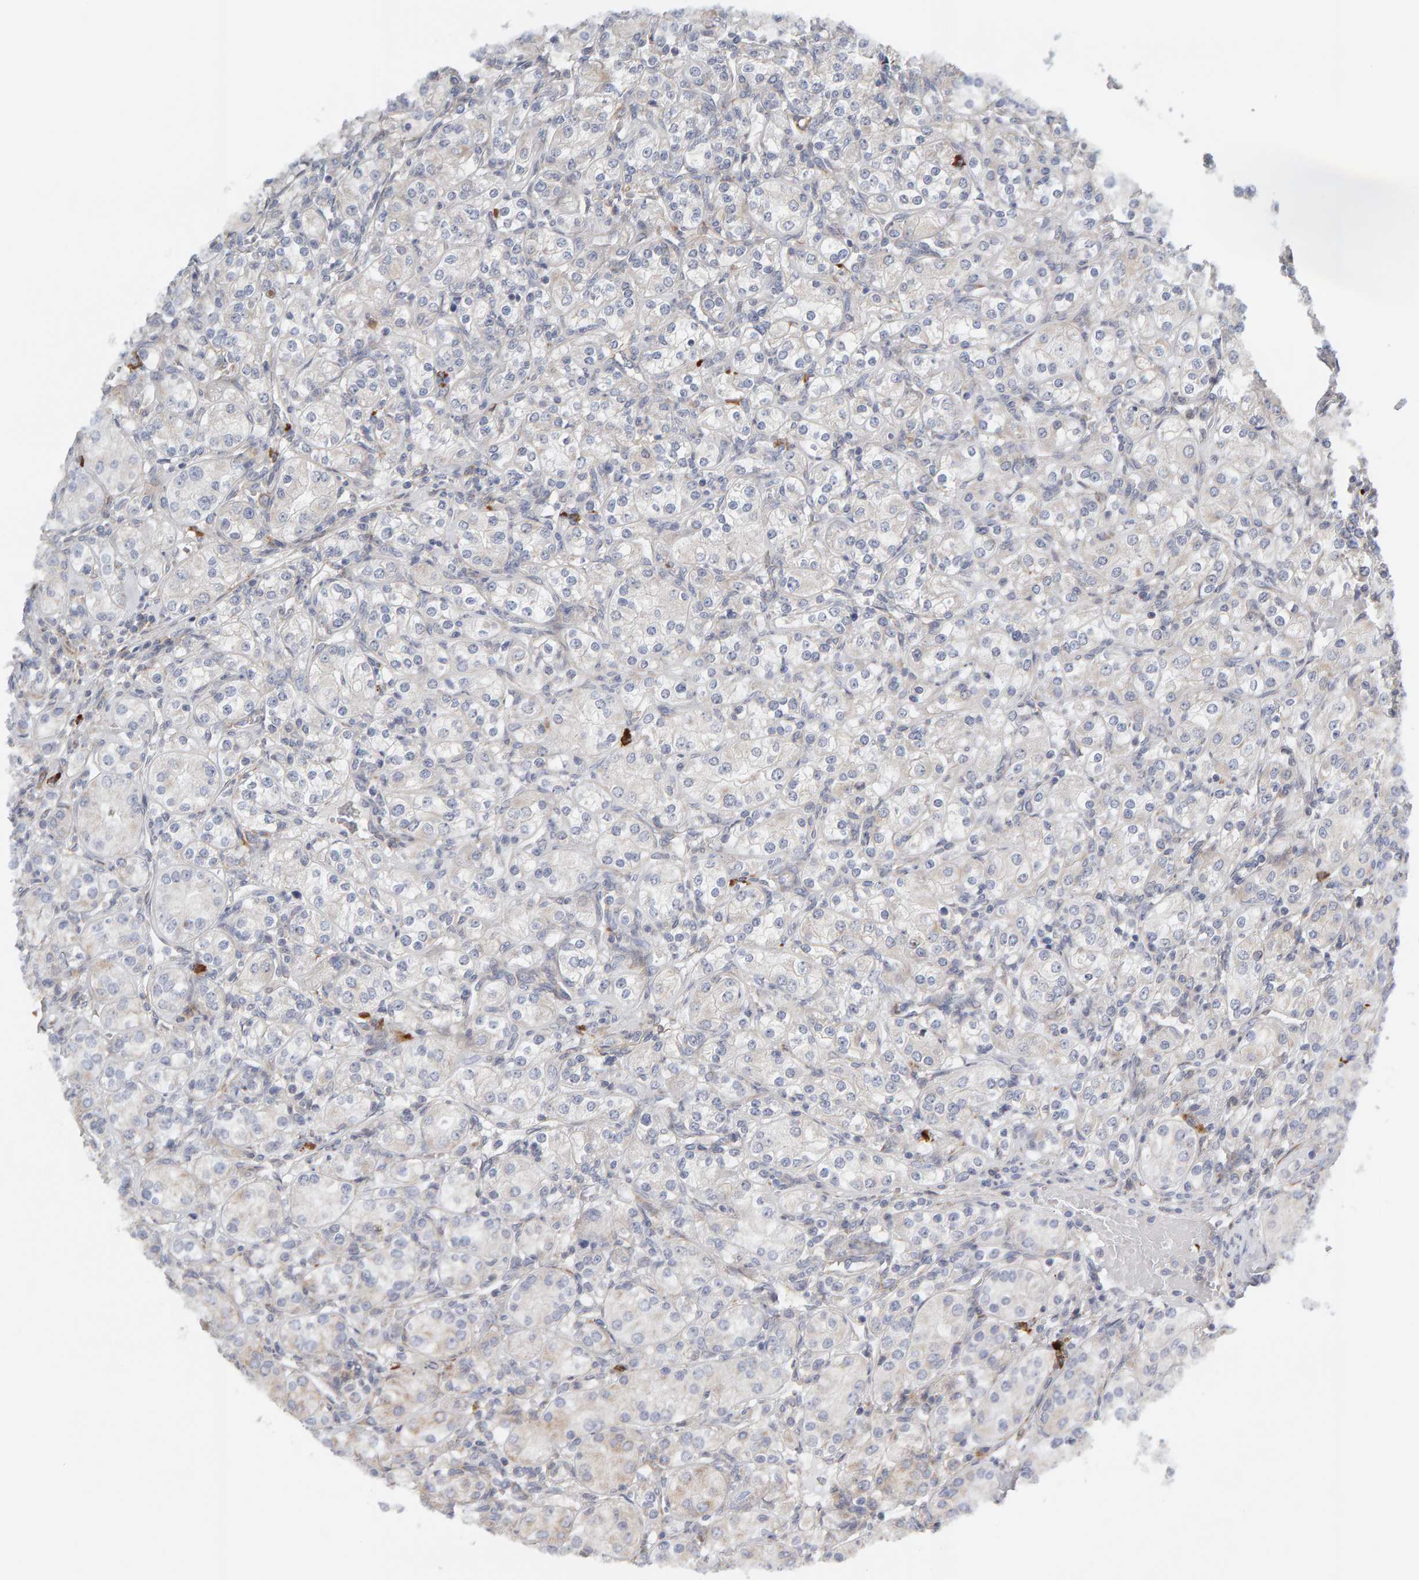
{"staining": {"intensity": "moderate", "quantity": "<25%", "location": "cytoplasmic/membranous"}, "tissue": "renal cancer", "cell_type": "Tumor cells", "image_type": "cancer", "snomed": [{"axis": "morphology", "description": "Adenocarcinoma, NOS"}, {"axis": "topography", "description": "Kidney"}], "caption": "DAB immunohistochemical staining of renal cancer reveals moderate cytoplasmic/membranous protein staining in about <25% of tumor cells.", "gene": "ENGASE", "patient": {"sex": "male", "age": 77}}